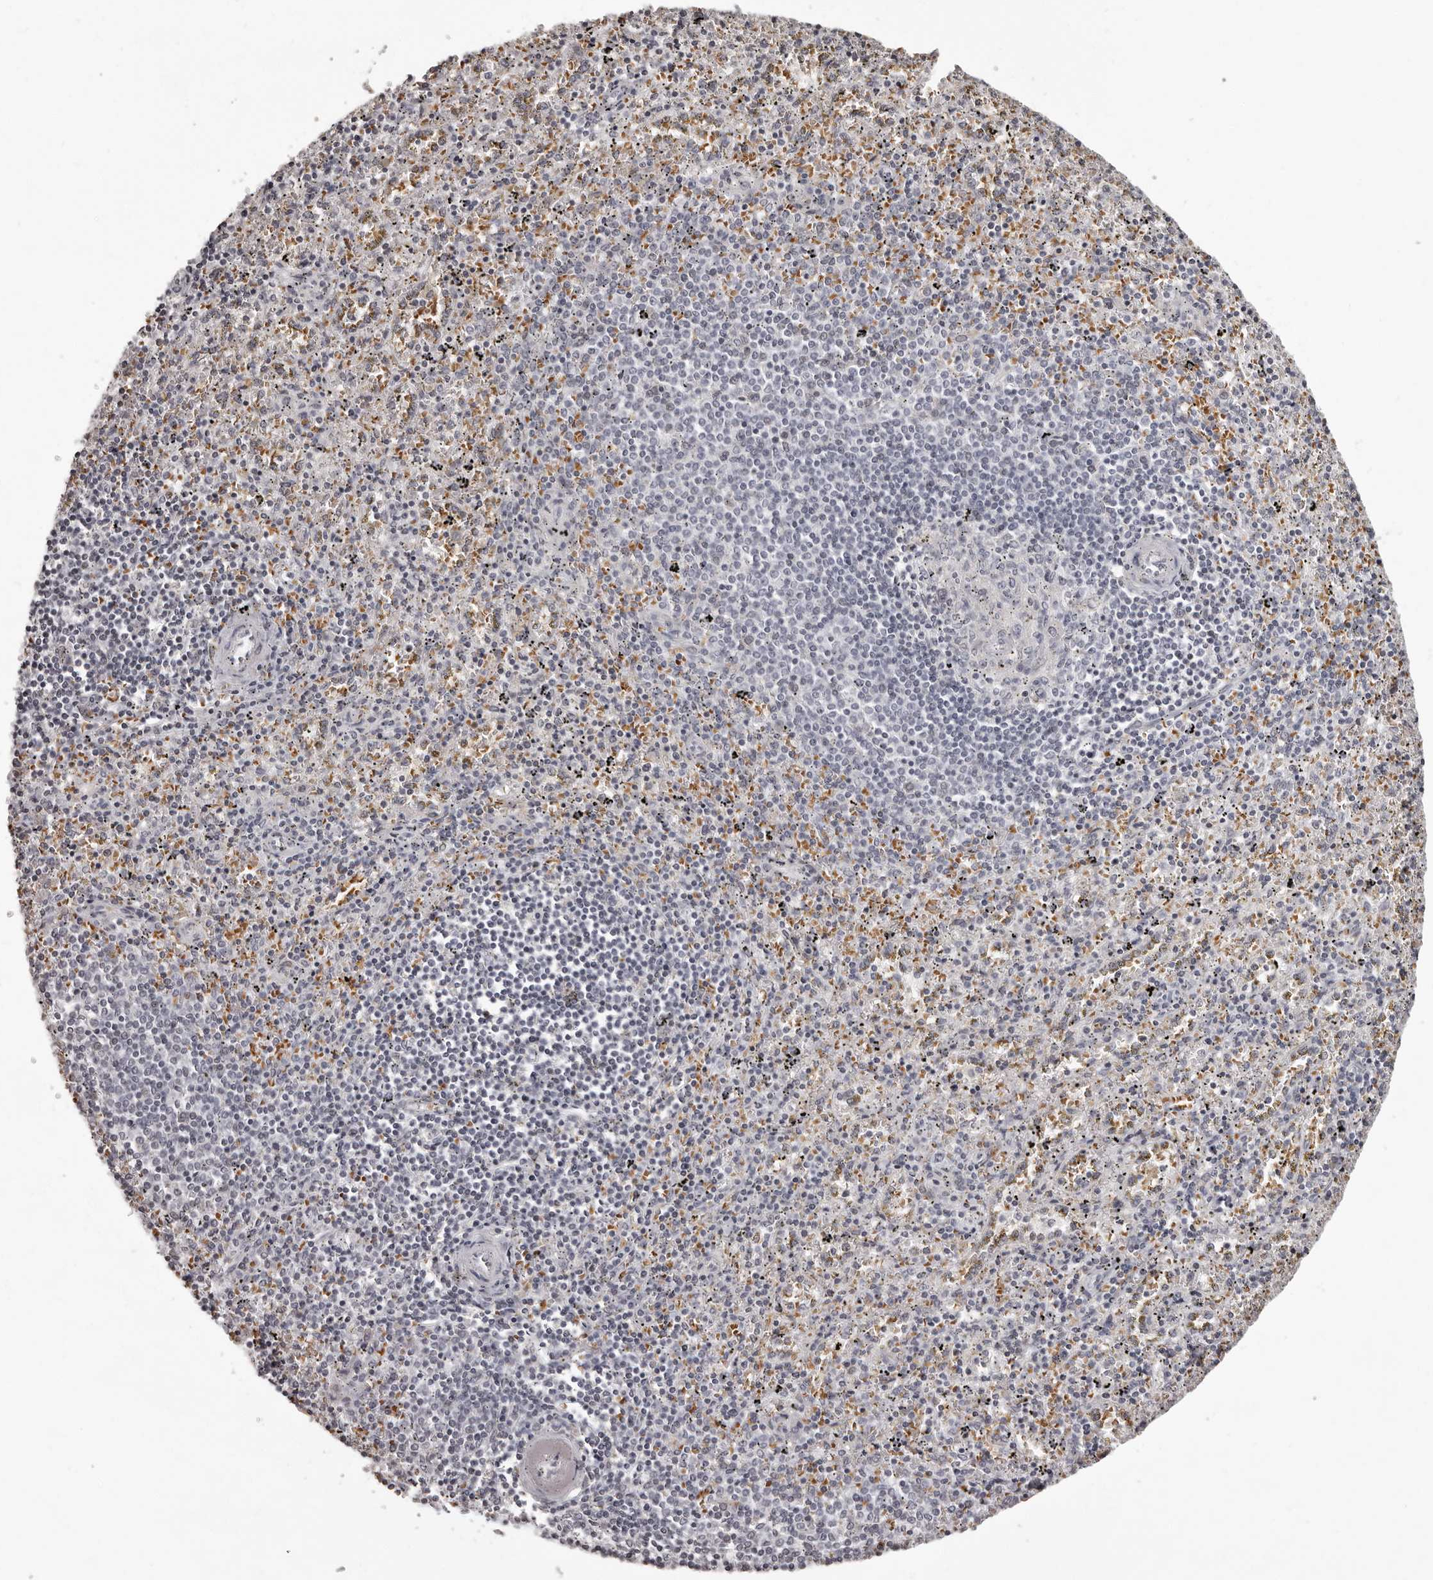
{"staining": {"intensity": "negative", "quantity": "none", "location": "none"}, "tissue": "spleen", "cell_type": "Cells in red pulp", "image_type": "normal", "snomed": [{"axis": "morphology", "description": "Normal tissue, NOS"}, {"axis": "topography", "description": "Spleen"}], "caption": "This is an immunohistochemistry micrograph of benign human spleen. There is no positivity in cells in red pulp.", "gene": "C8orf74", "patient": {"sex": "male", "age": 11}}